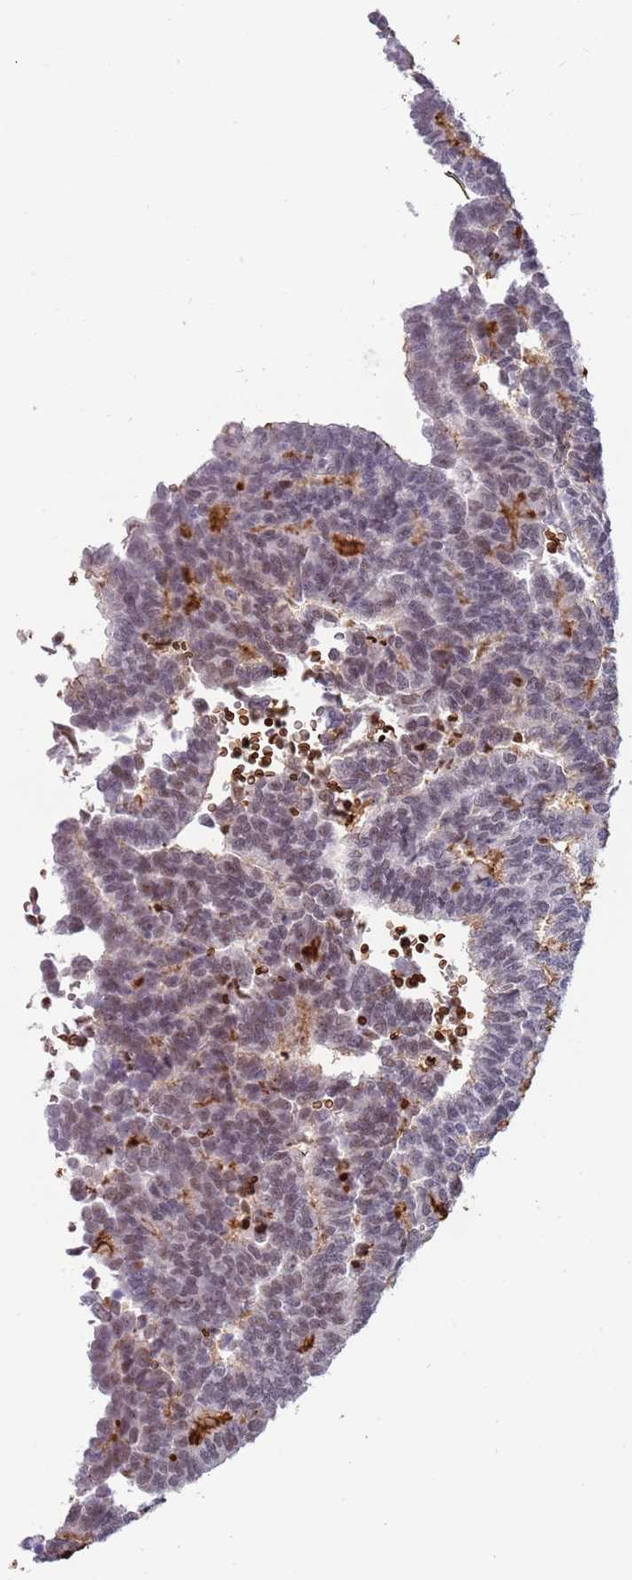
{"staining": {"intensity": "weak", "quantity": ">75%", "location": "nuclear"}, "tissue": "thyroid cancer", "cell_type": "Tumor cells", "image_type": "cancer", "snomed": [{"axis": "morphology", "description": "Papillary adenocarcinoma, NOS"}, {"axis": "topography", "description": "Thyroid gland"}], "caption": "Immunohistochemistry (IHC) (DAB) staining of human thyroid cancer displays weak nuclear protein staining in approximately >75% of tumor cells.", "gene": "LYPD6B", "patient": {"sex": "female", "age": 35}}